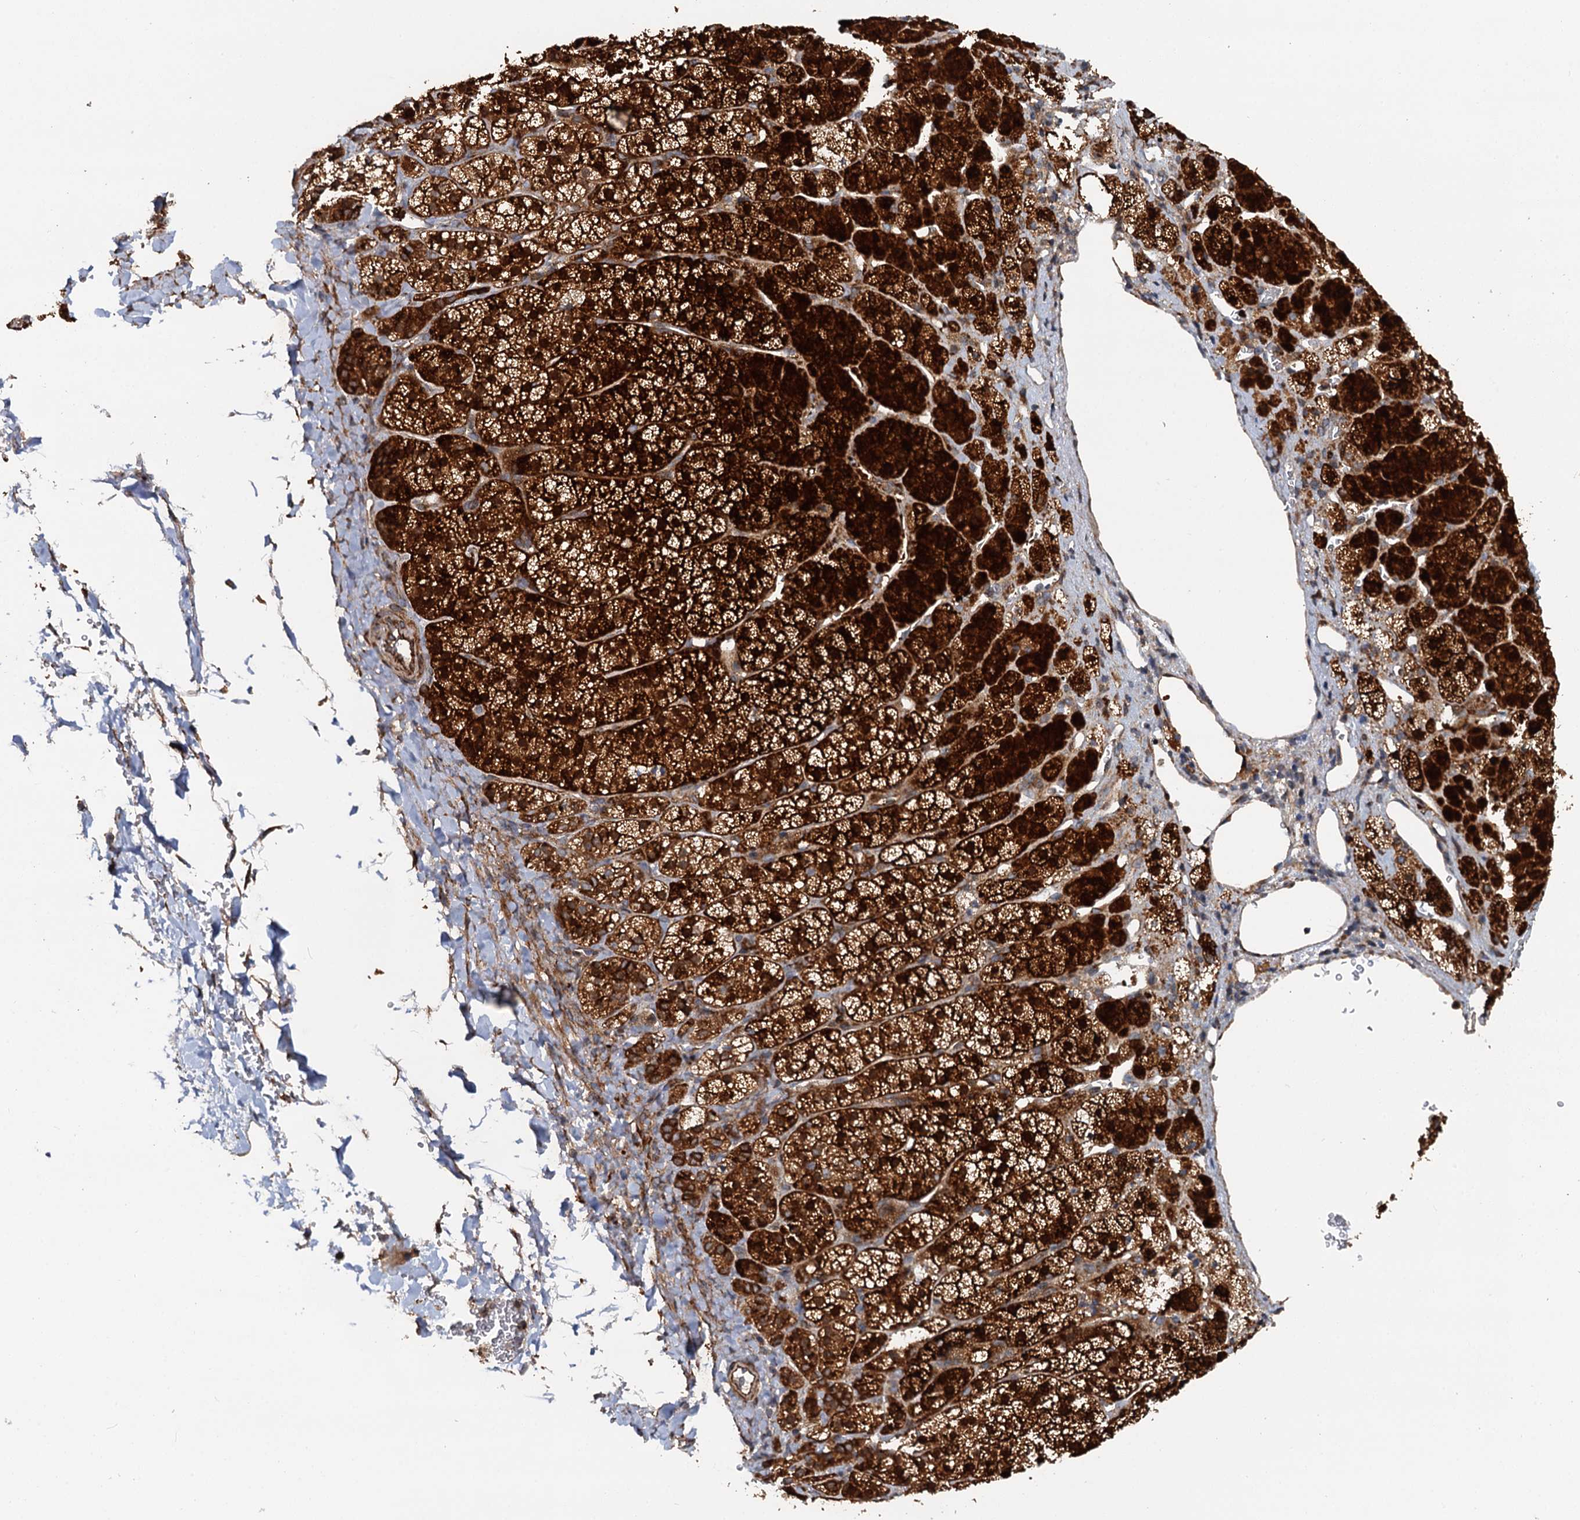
{"staining": {"intensity": "strong", "quantity": ">75%", "location": "cytoplasmic/membranous"}, "tissue": "adrenal gland", "cell_type": "Glandular cells", "image_type": "normal", "snomed": [{"axis": "morphology", "description": "Normal tissue, NOS"}, {"axis": "topography", "description": "Adrenal gland"}], "caption": "A brown stain labels strong cytoplasmic/membranous positivity of a protein in glandular cells of normal human adrenal gland.", "gene": "LRRK2", "patient": {"sex": "female", "age": 44}}